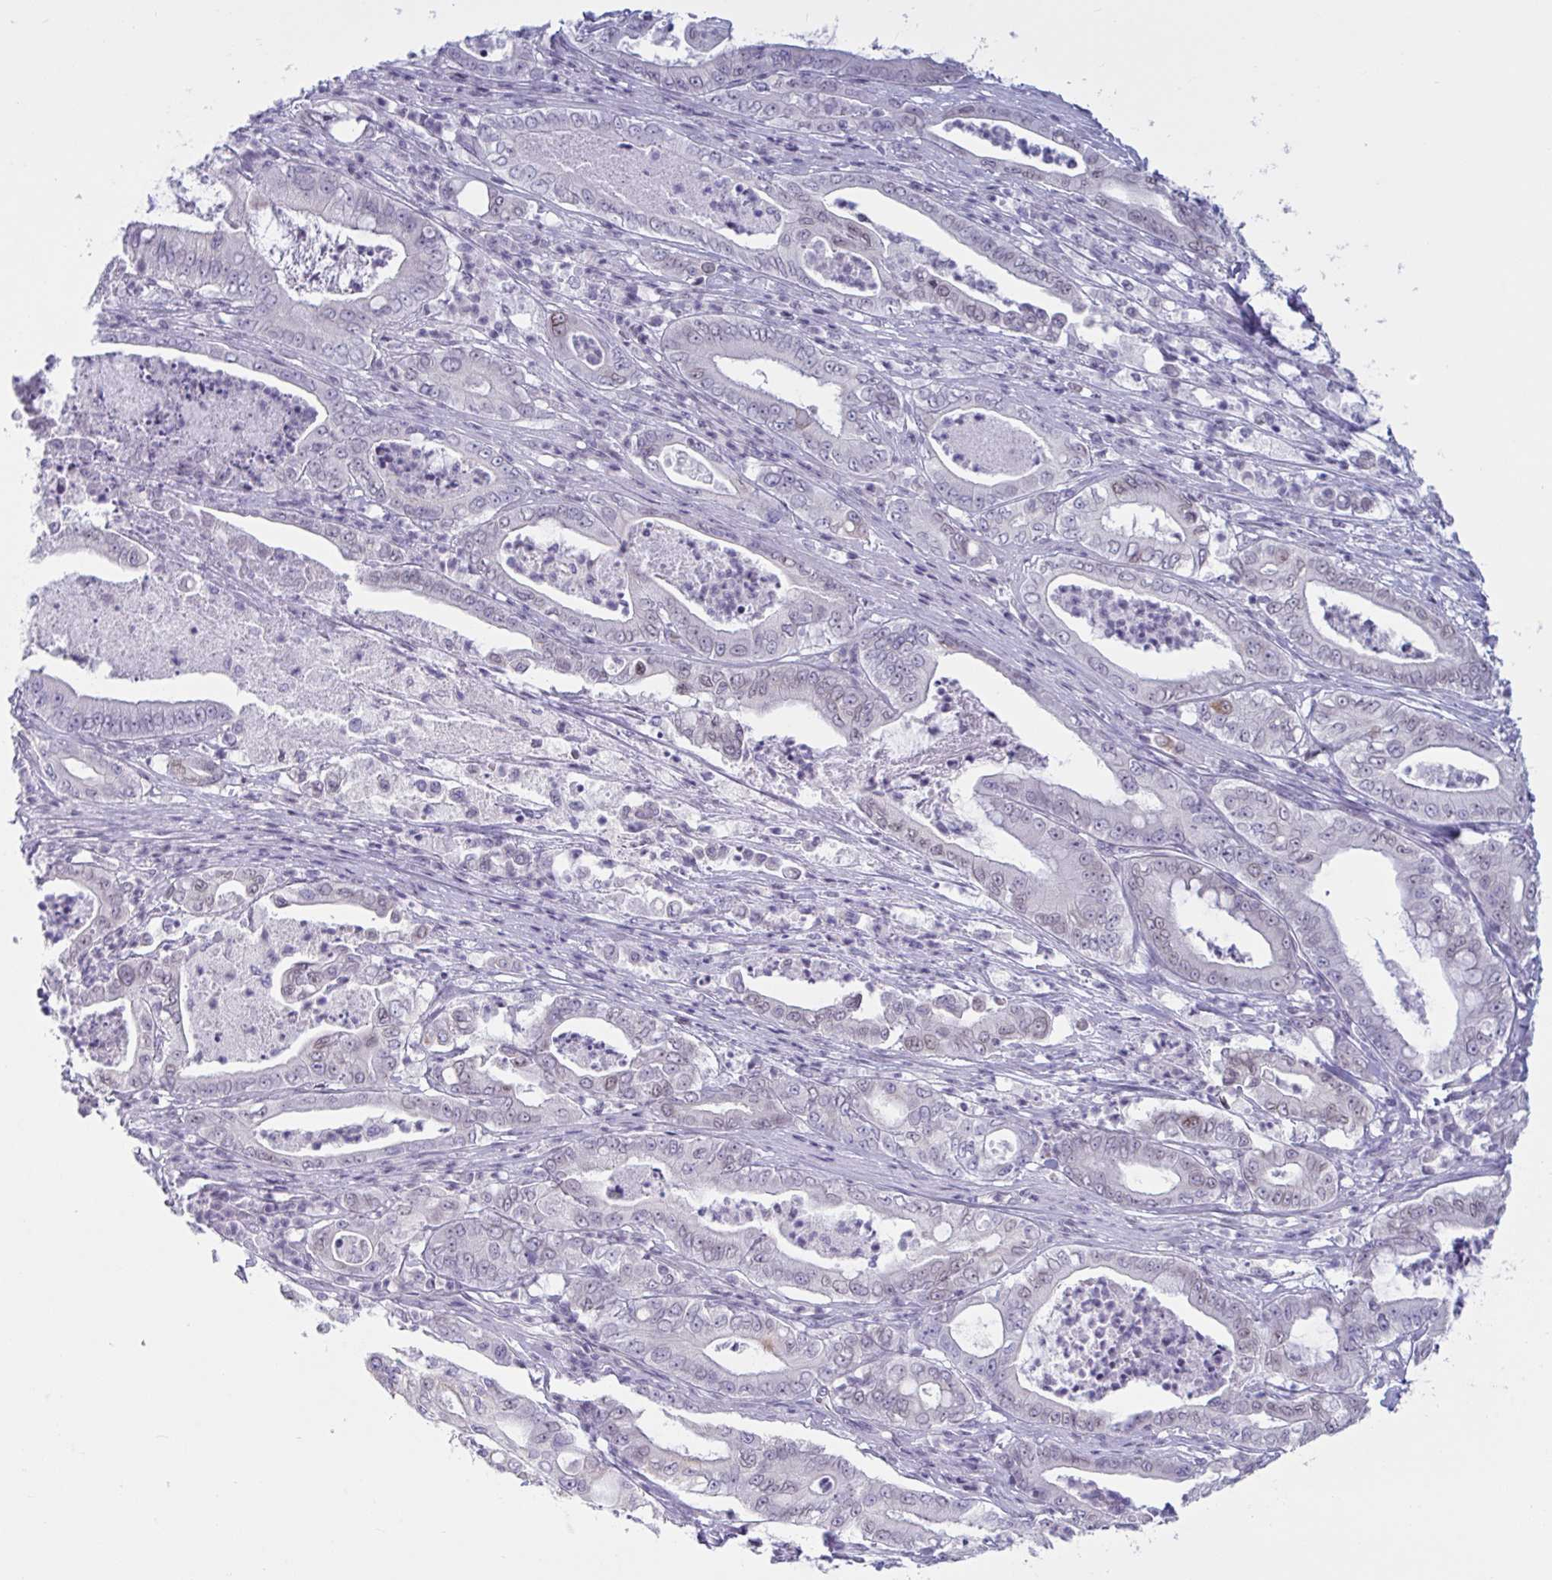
{"staining": {"intensity": "negative", "quantity": "none", "location": "none"}, "tissue": "pancreatic cancer", "cell_type": "Tumor cells", "image_type": "cancer", "snomed": [{"axis": "morphology", "description": "Adenocarcinoma, NOS"}, {"axis": "topography", "description": "Pancreas"}], "caption": "Immunohistochemistry (IHC) image of human pancreatic cancer (adenocarcinoma) stained for a protein (brown), which reveals no positivity in tumor cells.", "gene": "TANK", "patient": {"sex": "male", "age": 71}}